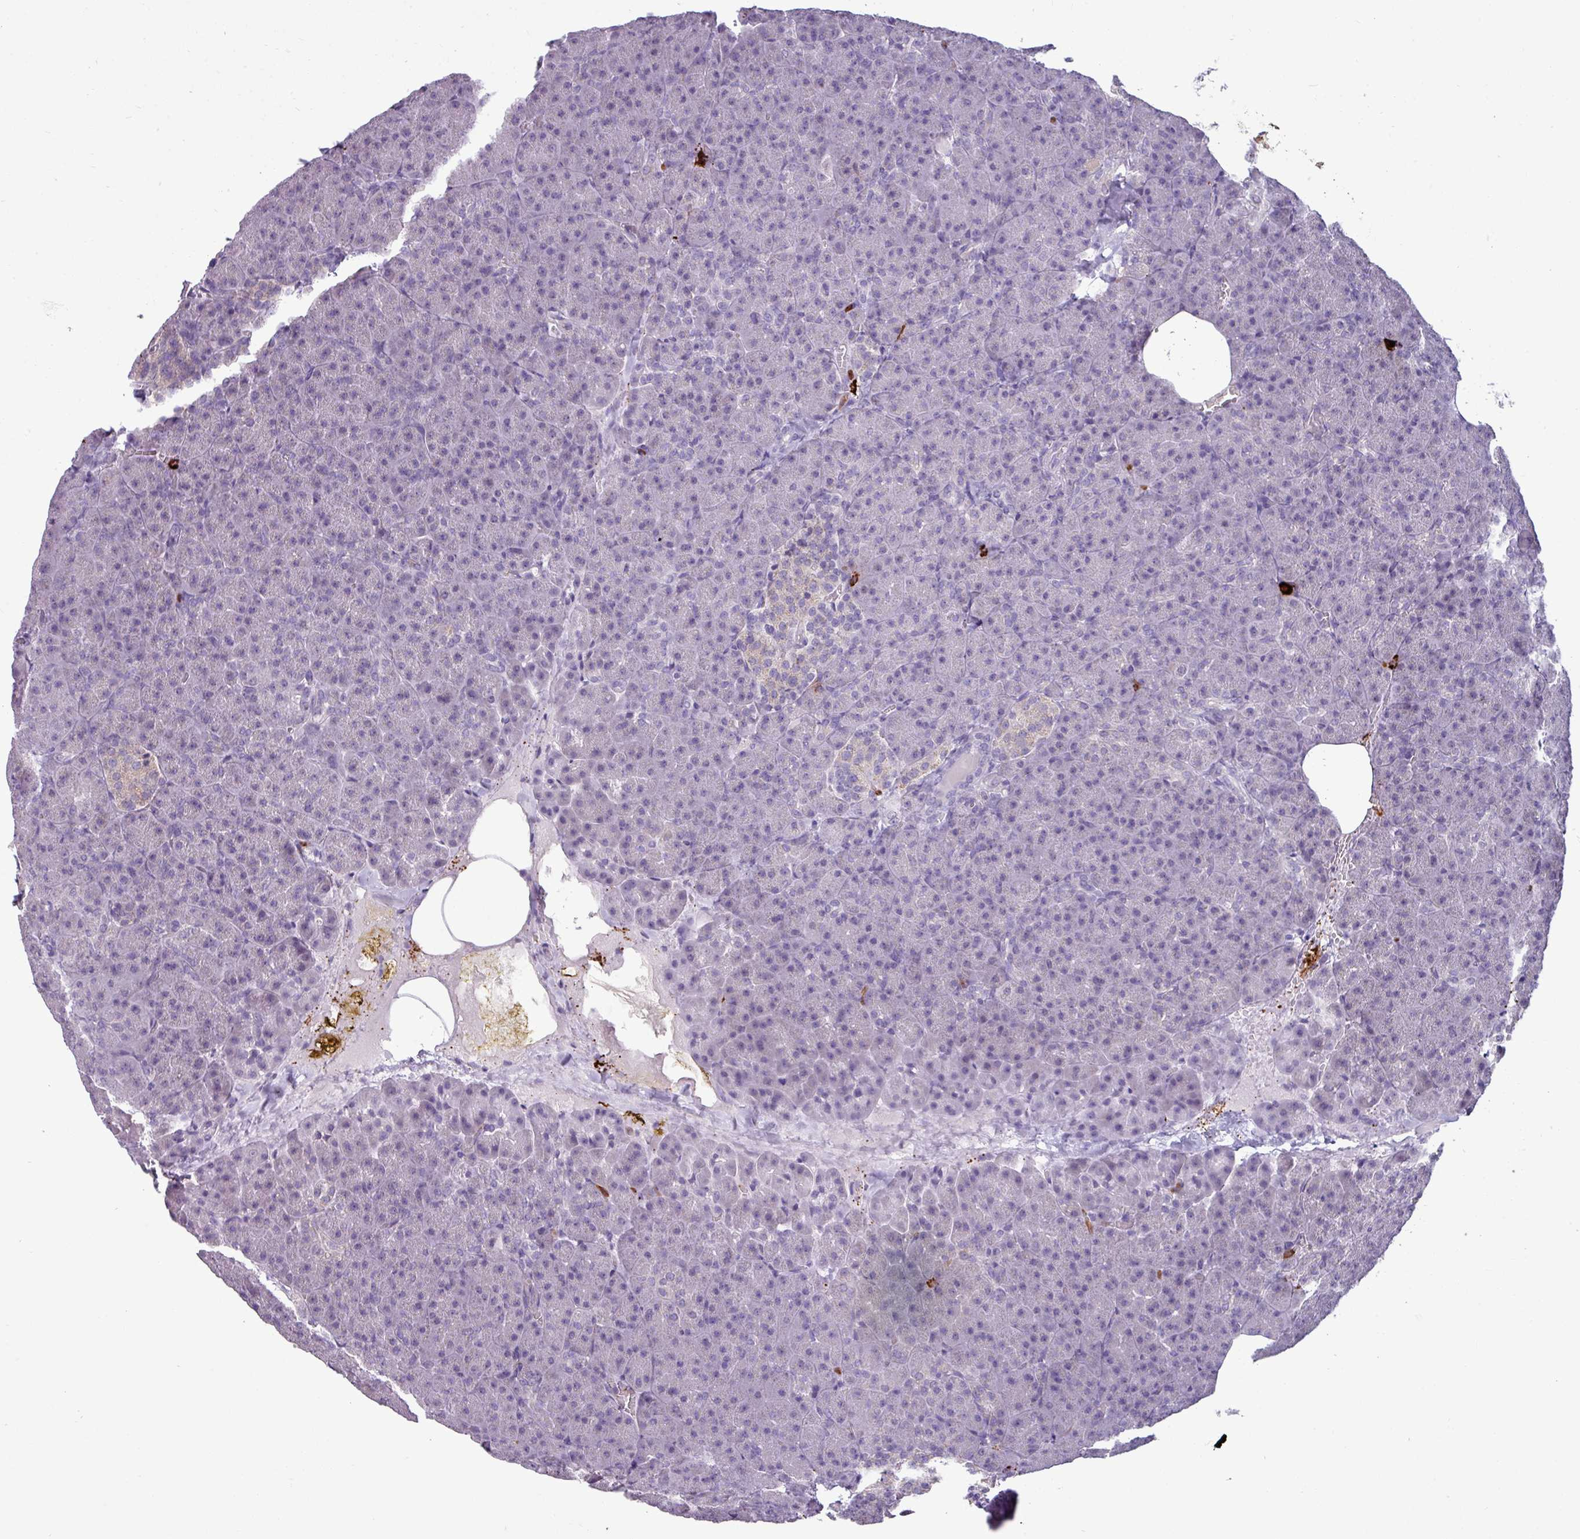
{"staining": {"intensity": "negative", "quantity": "none", "location": "none"}, "tissue": "pancreas", "cell_type": "Exocrine glandular cells", "image_type": "normal", "snomed": [{"axis": "morphology", "description": "Normal tissue, NOS"}, {"axis": "topography", "description": "Pancreas"}], "caption": "DAB immunohistochemical staining of normal pancreas reveals no significant expression in exocrine glandular cells.", "gene": "TRIM39", "patient": {"sex": "female", "age": 74}}